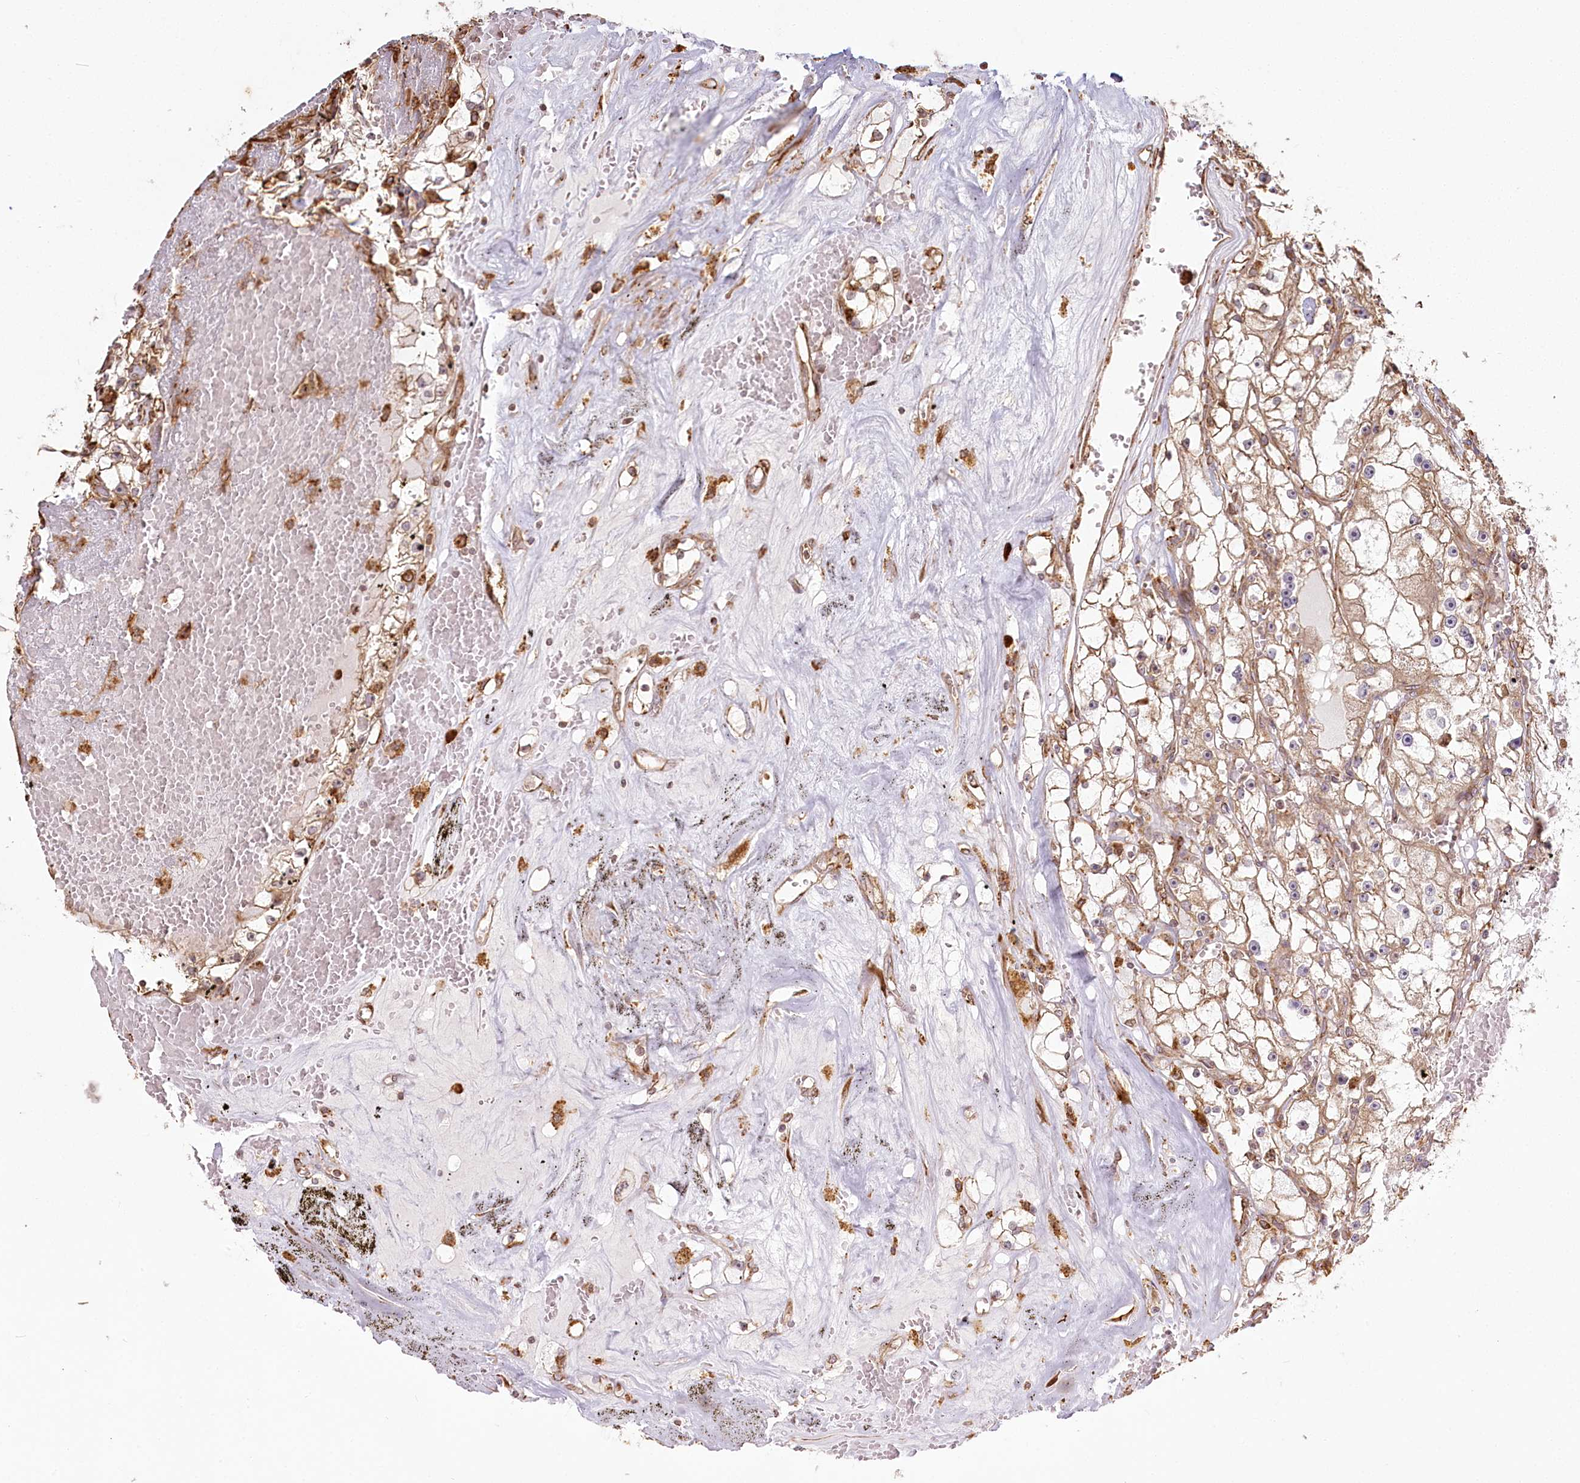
{"staining": {"intensity": "moderate", "quantity": ">75%", "location": "cytoplasmic/membranous"}, "tissue": "renal cancer", "cell_type": "Tumor cells", "image_type": "cancer", "snomed": [{"axis": "morphology", "description": "Adenocarcinoma, NOS"}, {"axis": "topography", "description": "Kidney"}], "caption": "Brown immunohistochemical staining in adenocarcinoma (renal) demonstrates moderate cytoplasmic/membranous staining in approximately >75% of tumor cells.", "gene": "FAM13A", "patient": {"sex": "male", "age": 56}}